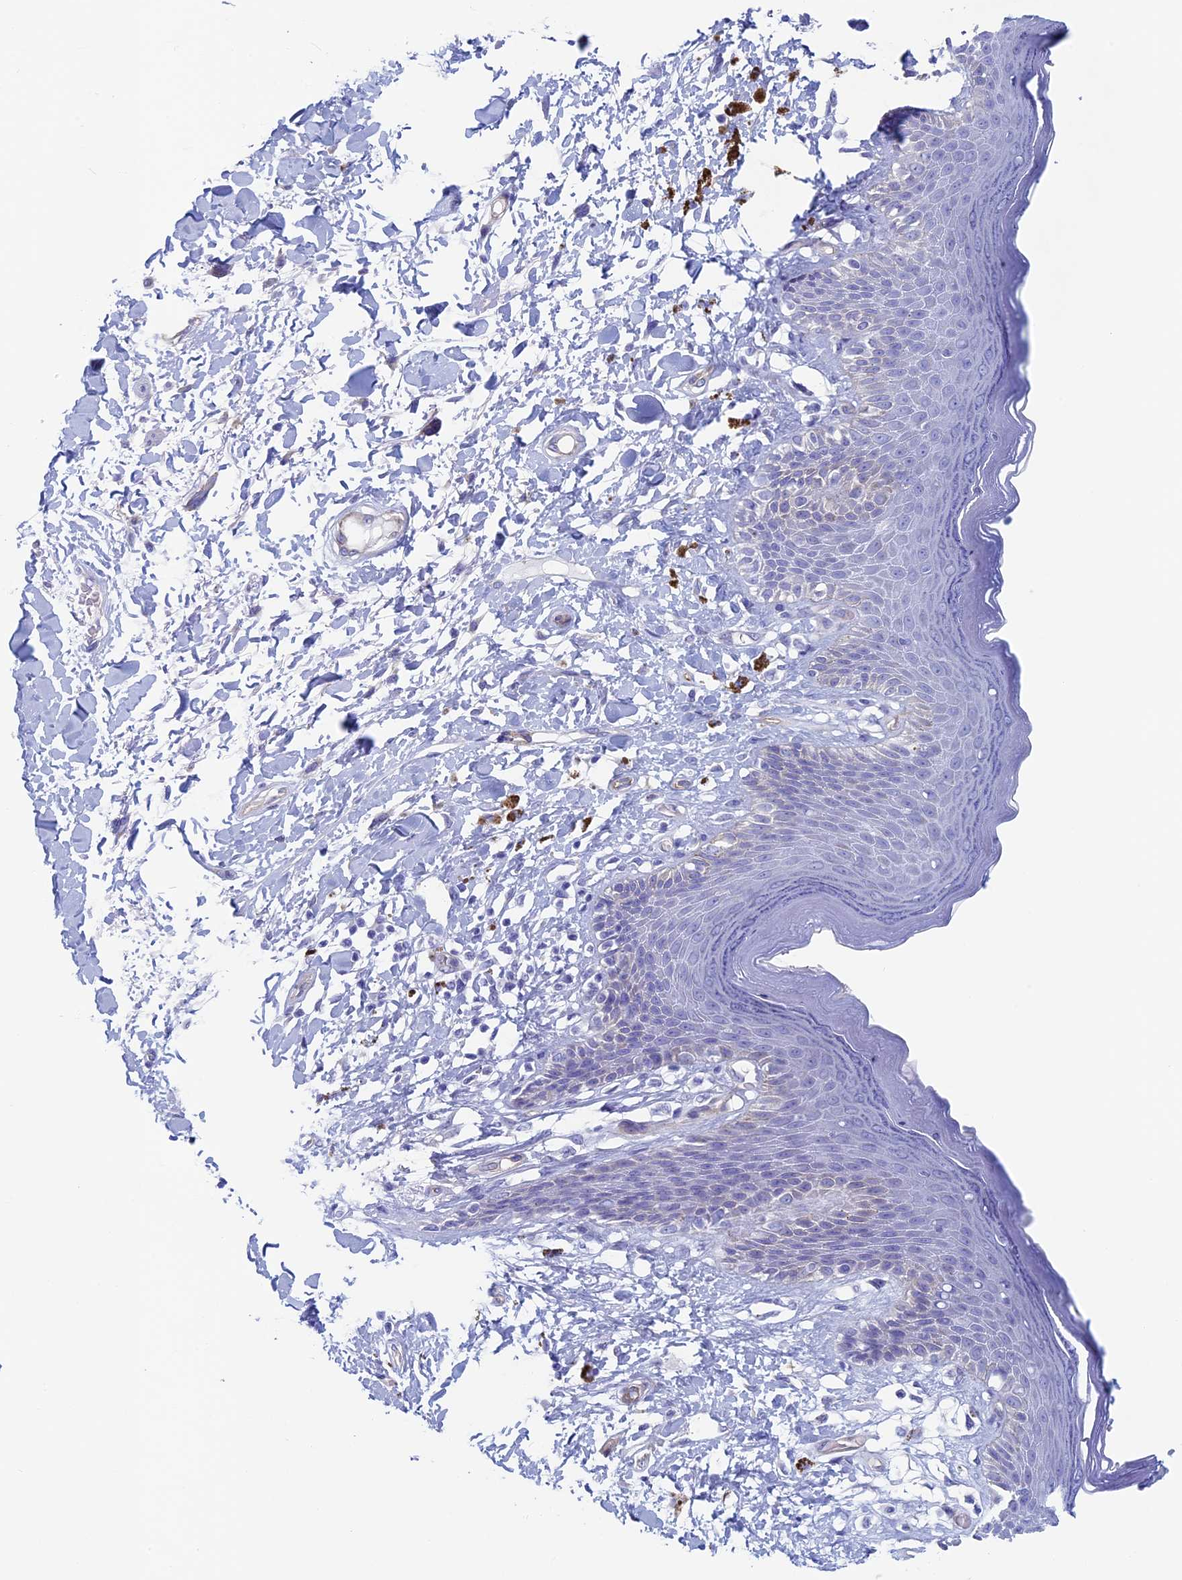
{"staining": {"intensity": "weak", "quantity": "<25%", "location": "cytoplasmic/membranous"}, "tissue": "skin", "cell_type": "Epidermal cells", "image_type": "normal", "snomed": [{"axis": "morphology", "description": "Normal tissue, NOS"}, {"axis": "topography", "description": "Anal"}], "caption": "IHC image of benign skin: human skin stained with DAB (3,3'-diaminobenzidine) reveals no significant protein positivity in epidermal cells. The staining was performed using DAB (3,3'-diaminobenzidine) to visualize the protein expression in brown, while the nuclei were stained in blue with hematoxylin (Magnification: 20x).", "gene": "MAGEB6", "patient": {"sex": "female", "age": 78}}